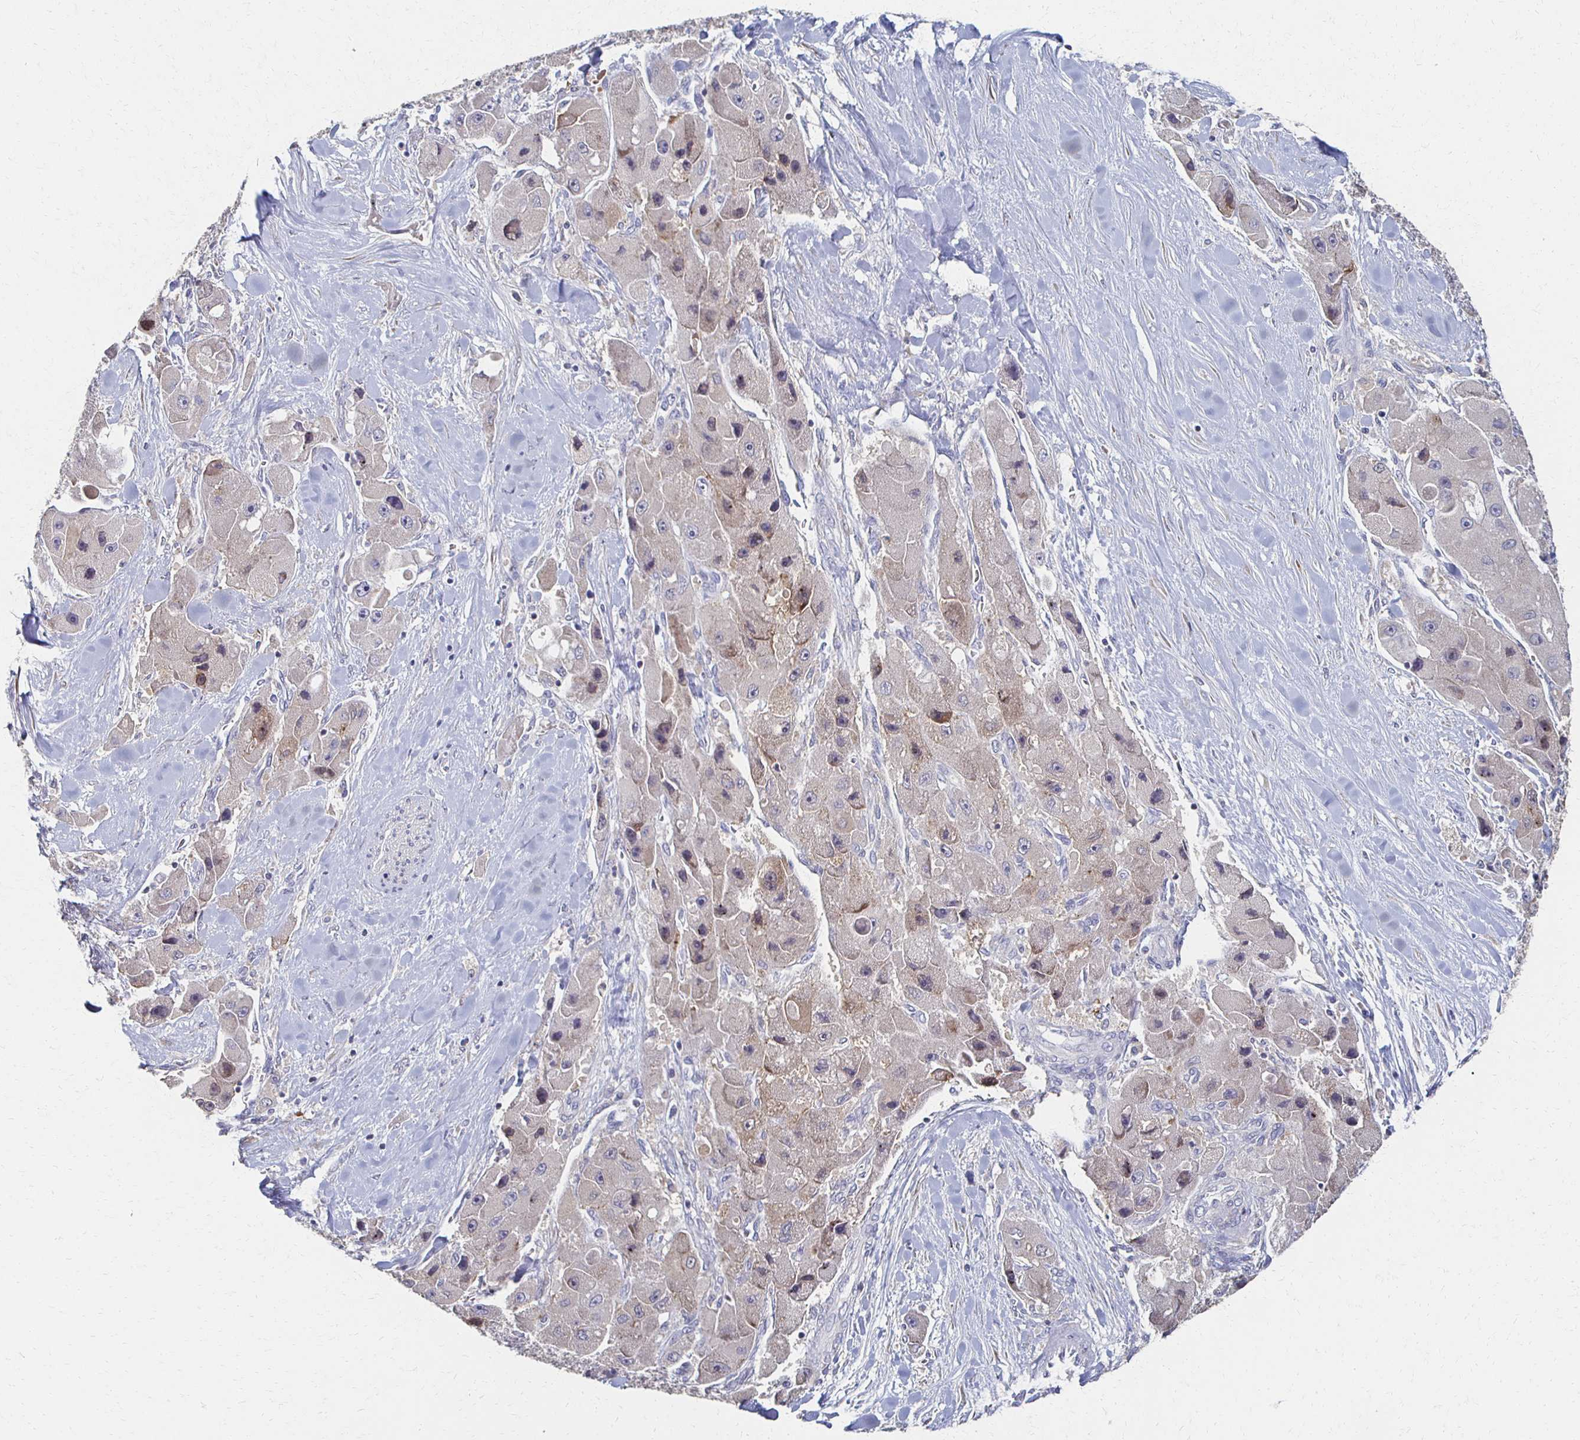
{"staining": {"intensity": "strong", "quantity": "<25%", "location": "cytoplasmic/membranous"}, "tissue": "liver cancer", "cell_type": "Tumor cells", "image_type": "cancer", "snomed": [{"axis": "morphology", "description": "Carcinoma, Hepatocellular, NOS"}, {"axis": "topography", "description": "Liver"}], "caption": "Hepatocellular carcinoma (liver) stained for a protein exhibits strong cytoplasmic/membranous positivity in tumor cells.", "gene": "CX3CR1", "patient": {"sex": "male", "age": 24}}